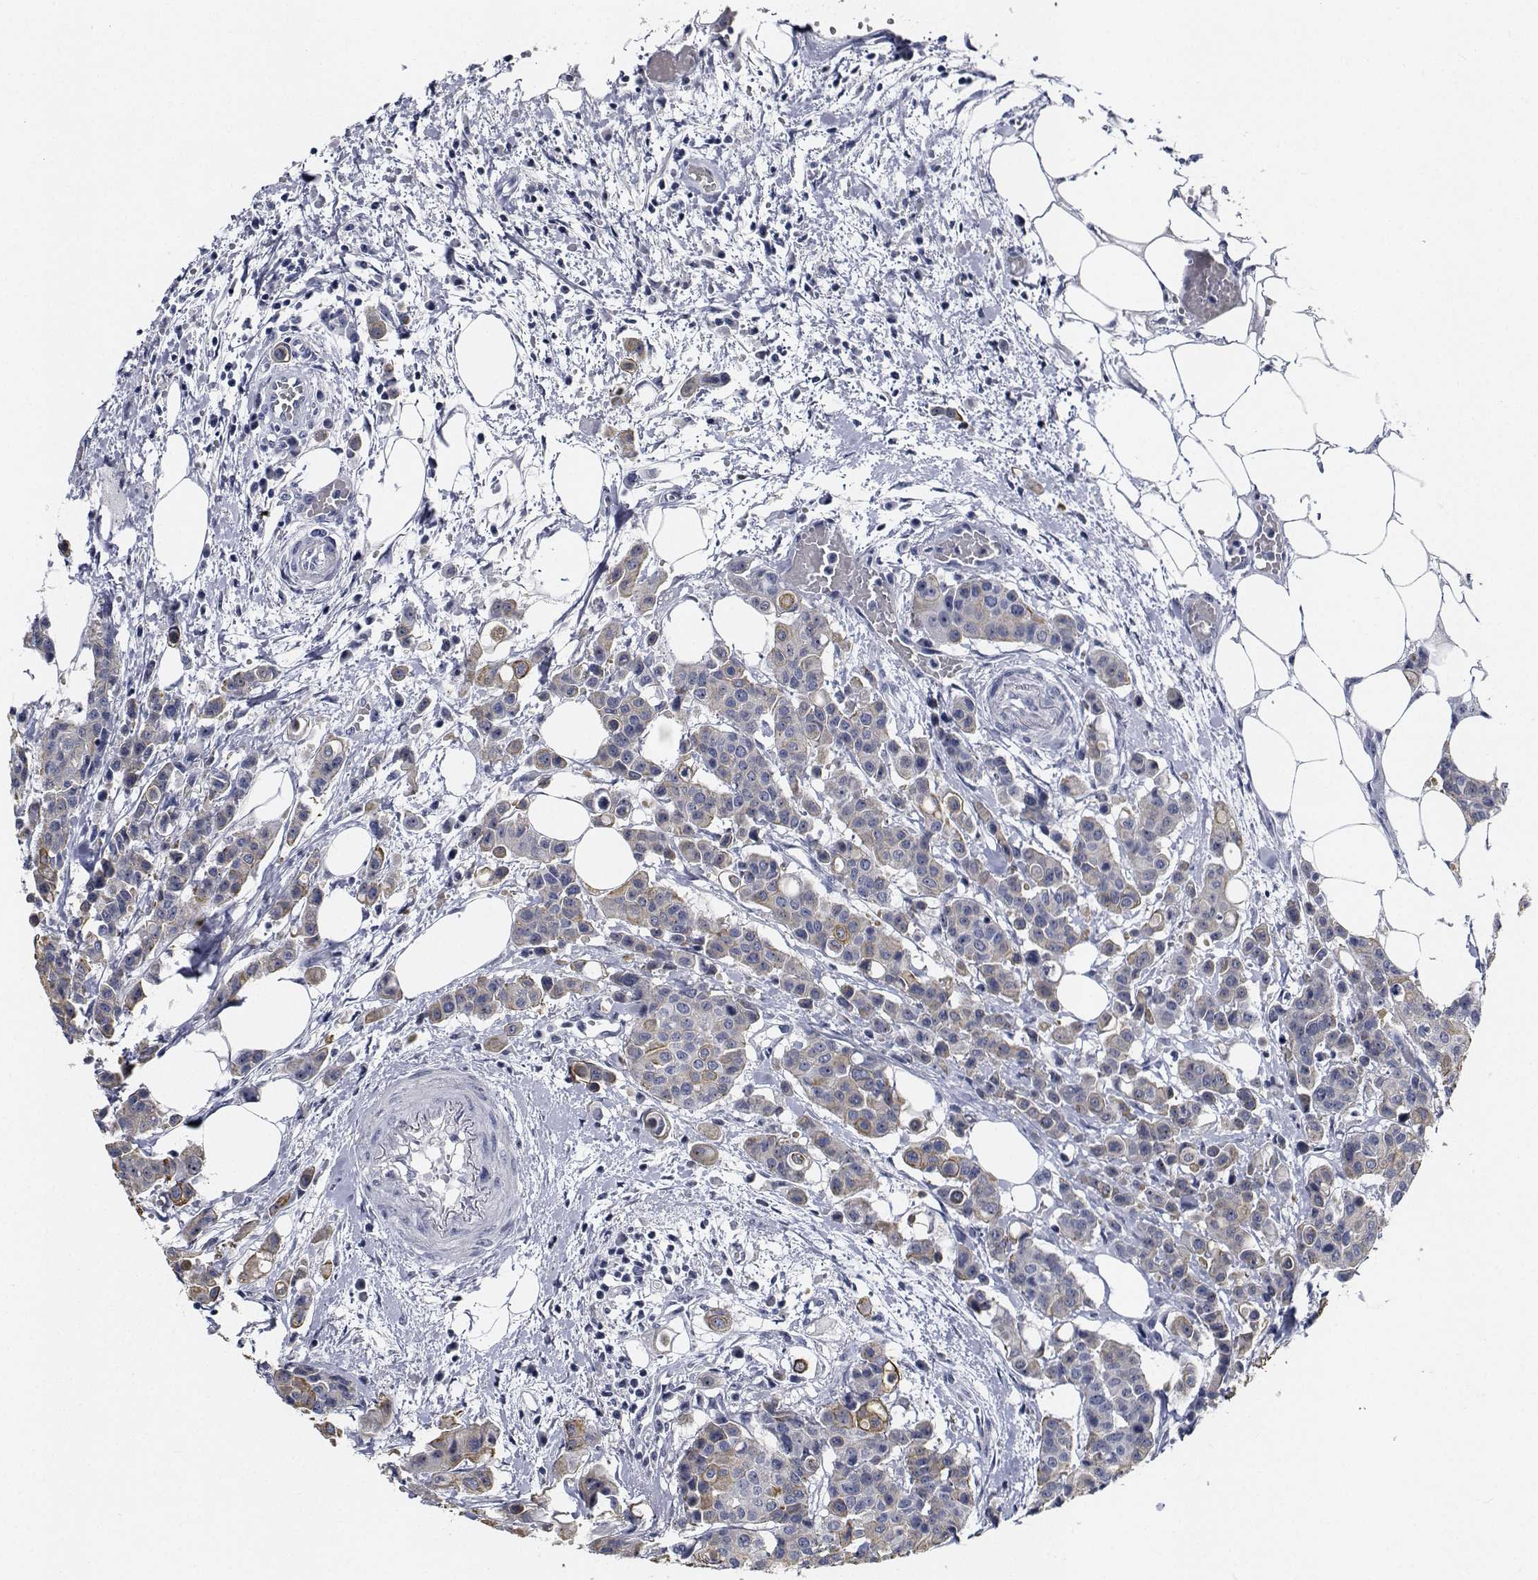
{"staining": {"intensity": "weak", "quantity": "<25%", "location": "cytoplasmic/membranous"}, "tissue": "carcinoid", "cell_type": "Tumor cells", "image_type": "cancer", "snomed": [{"axis": "morphology", "description": "Carcinoid, malignant, NOS"}, {"axis": "topography", "description": "Colon"}], "caption": "Micrograph shows no significant protein staining in tumor cells of carcinoid (malignant).", "gene": "NVL", "patient": {"sex": "male", "age": 81}}